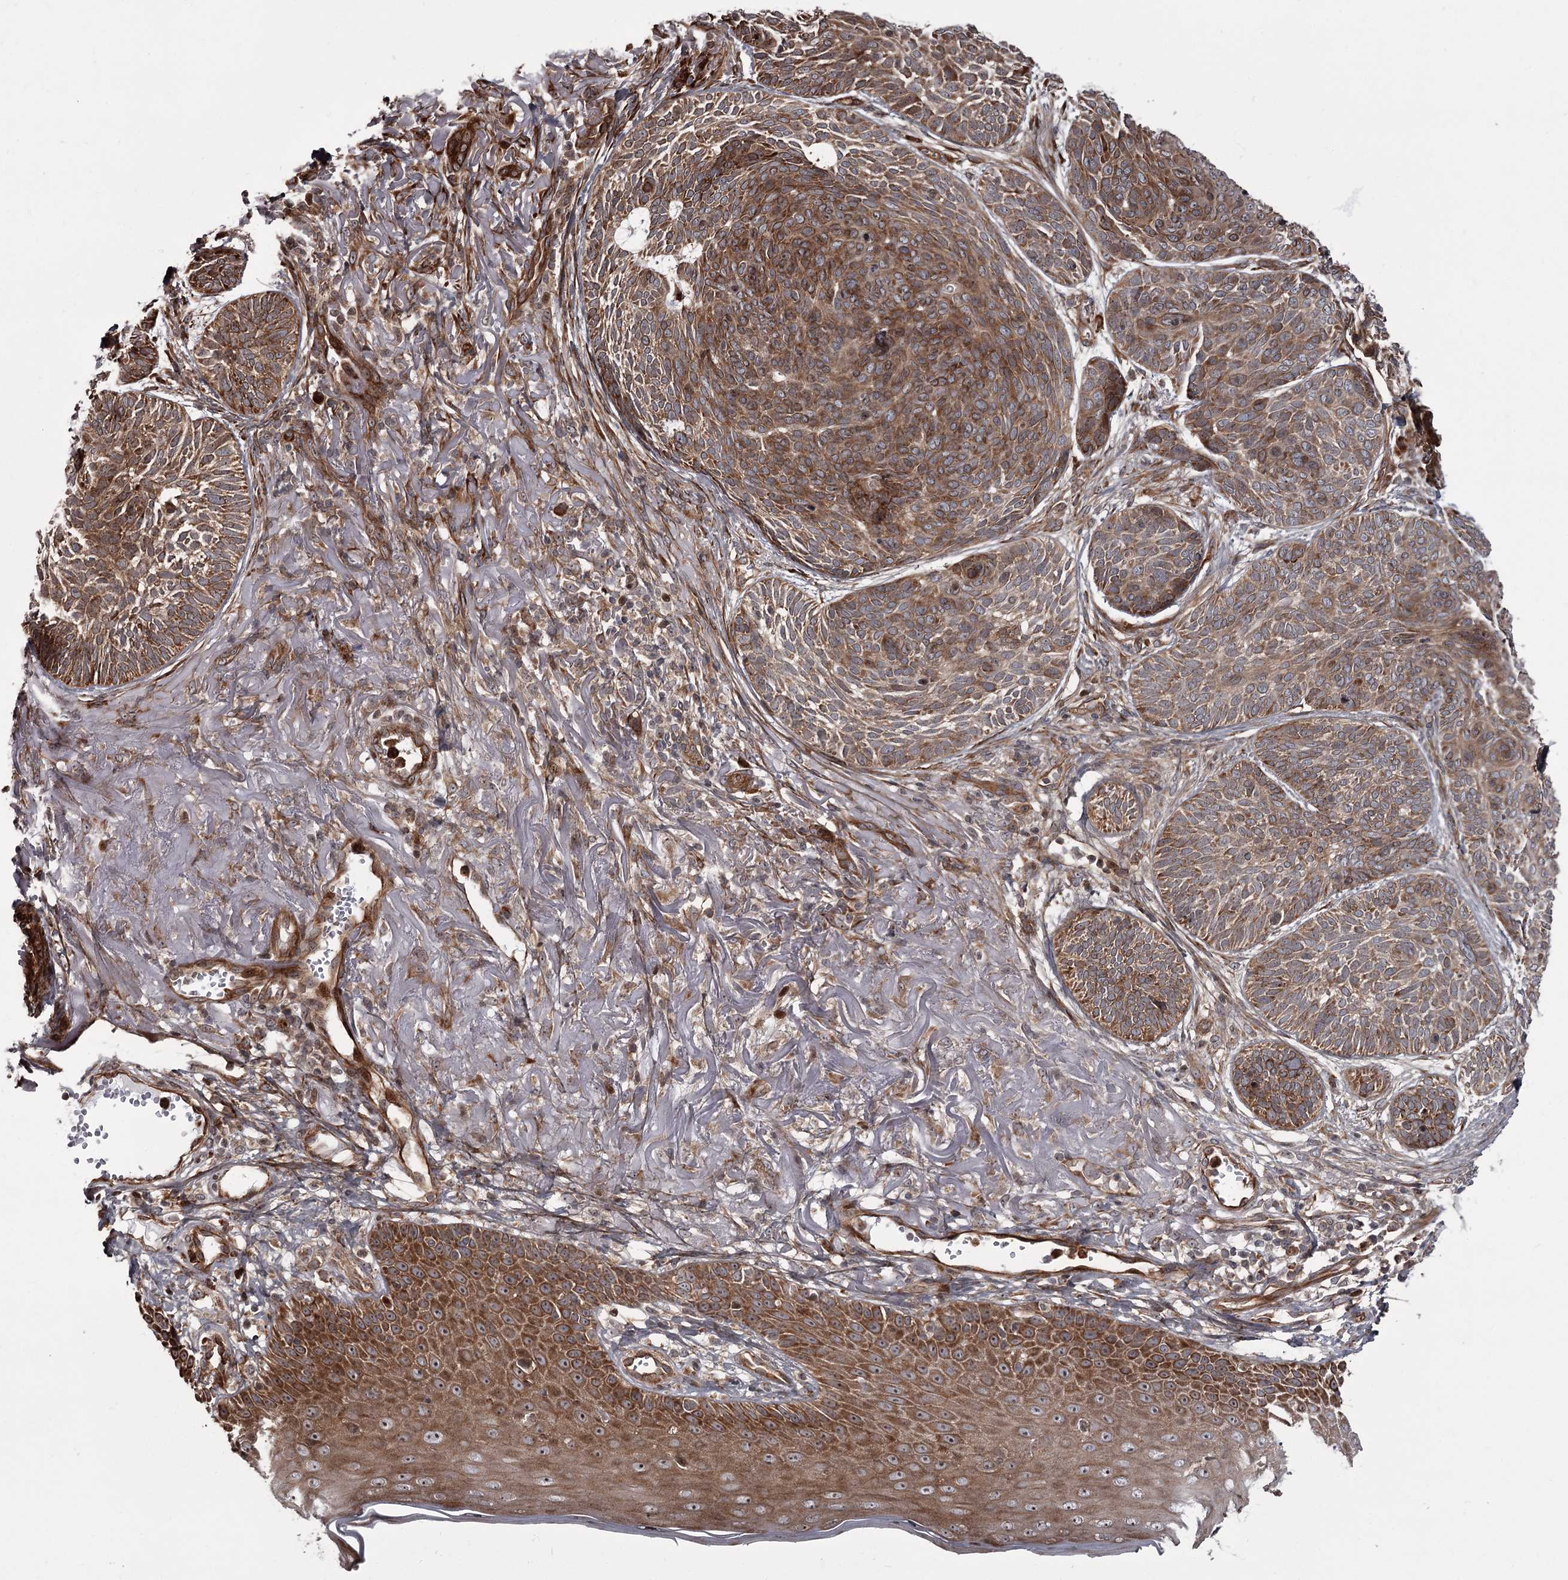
{"staining": {"intensity": "moderate", "quantity": ">75%", "location": "cytoplasmic/membranous"}, "tissue": "skin cancer", "cell_type": "Tumor cells", "image_type": "cancer", "snomed": [{"axis": "morphology", "description": "Normal tissue, NOS"}, {"axis": "morphology", "description": "Basal cell carcinoma"}, {"axis": "topography", "description": "Skin"}], "caption": "This histopathology image displays immunohistochemistry staining of skin cancer (basal cell carcinoma), with medium moderate cytoplasmic/membranous staining in about >75% of tumor cells.", "gene": "THAP9", "patient": {"sex": "male", "age": 66}}